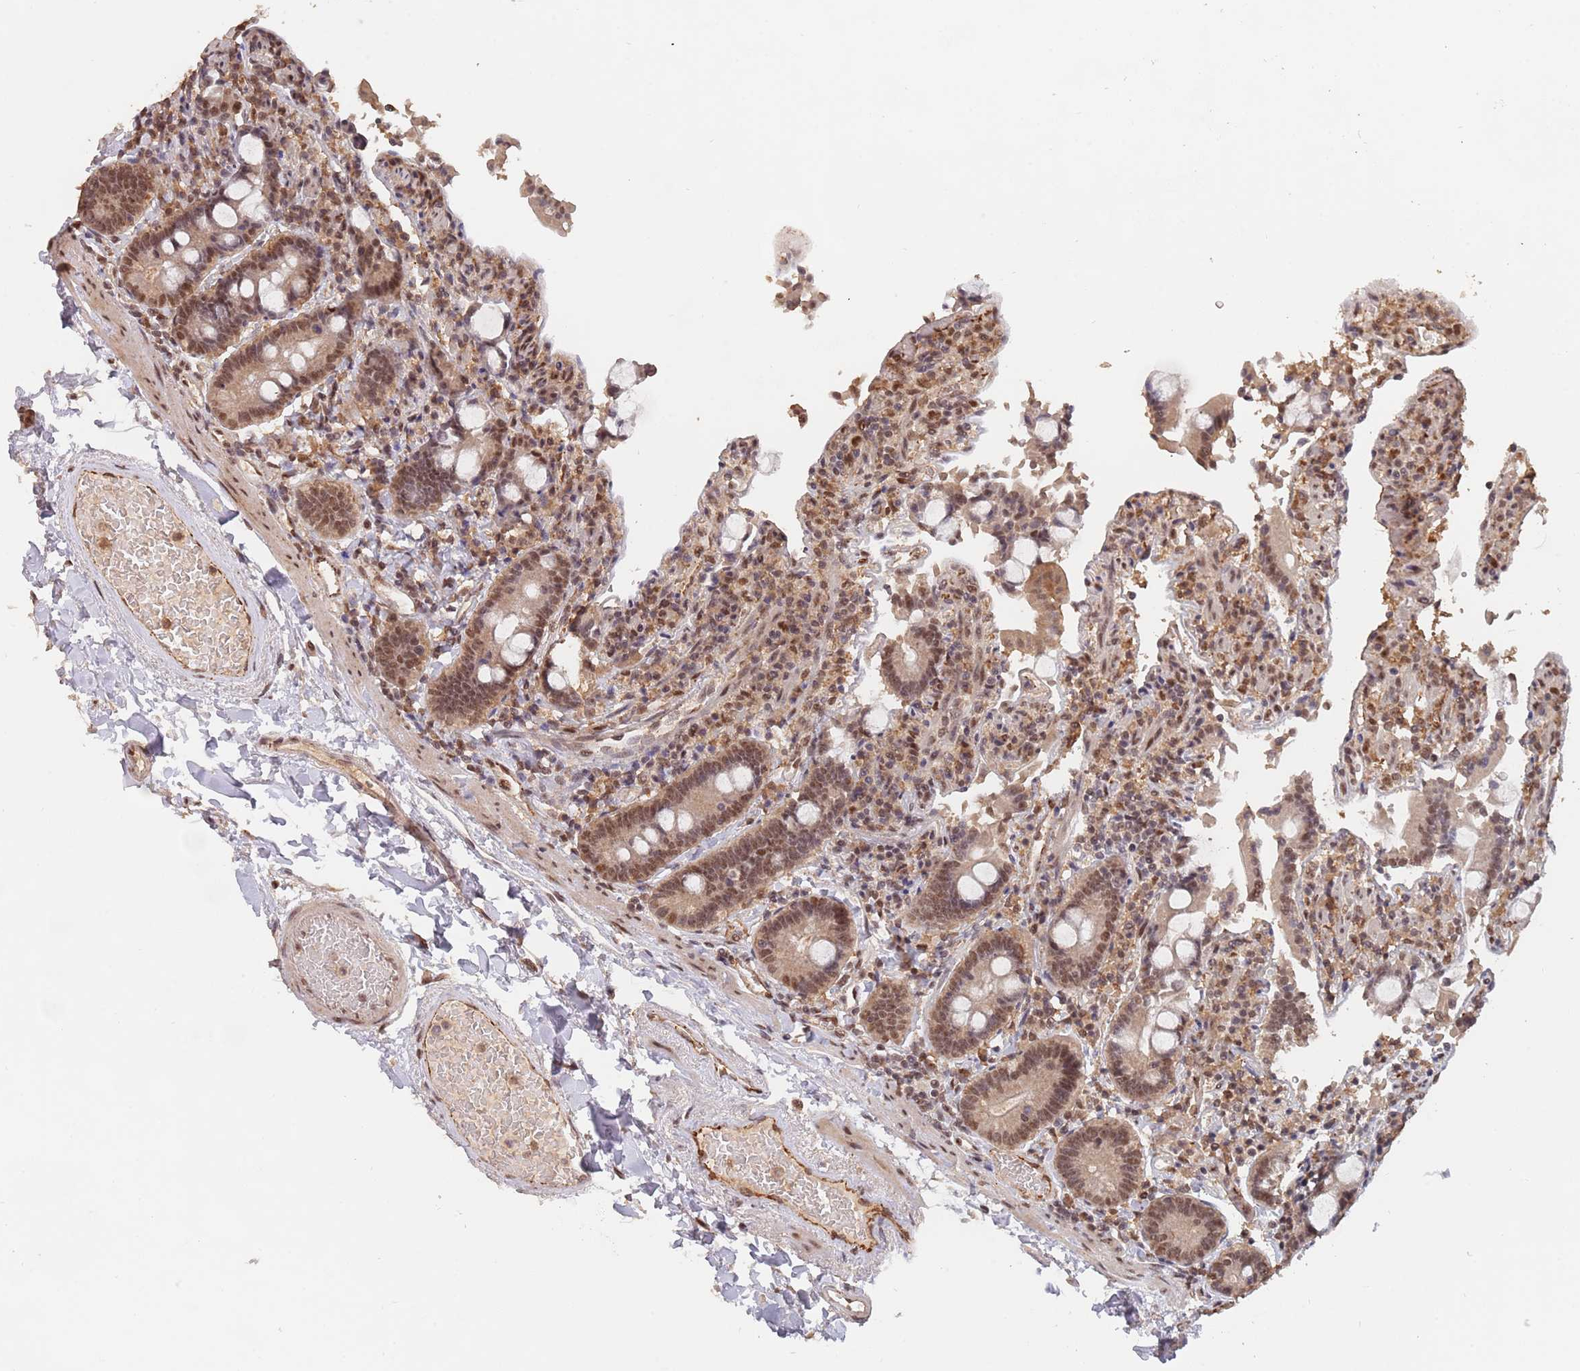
{"staining": {"intensity": "moderate", "quantity": ">75%", "location": "cytoplasmic/membranous,nuclear"}, "tissue": "duodenum", "cell_type": "Glandular cells", "image_type": "normal", "snomed": [{"axis": "morphology", "description": "Normal tissue, NOS"}, {"axis": "topography", "description": "Duodenum"}], "caption": "The image demonstrates staining of unremarkable duodenum, revealing moderate cytoplasmic/membranous,nuclear protein positivity (brown color) within glandular cells.", "gene": "RFXANK", "patient": {"sex": "male", "age": 55}}